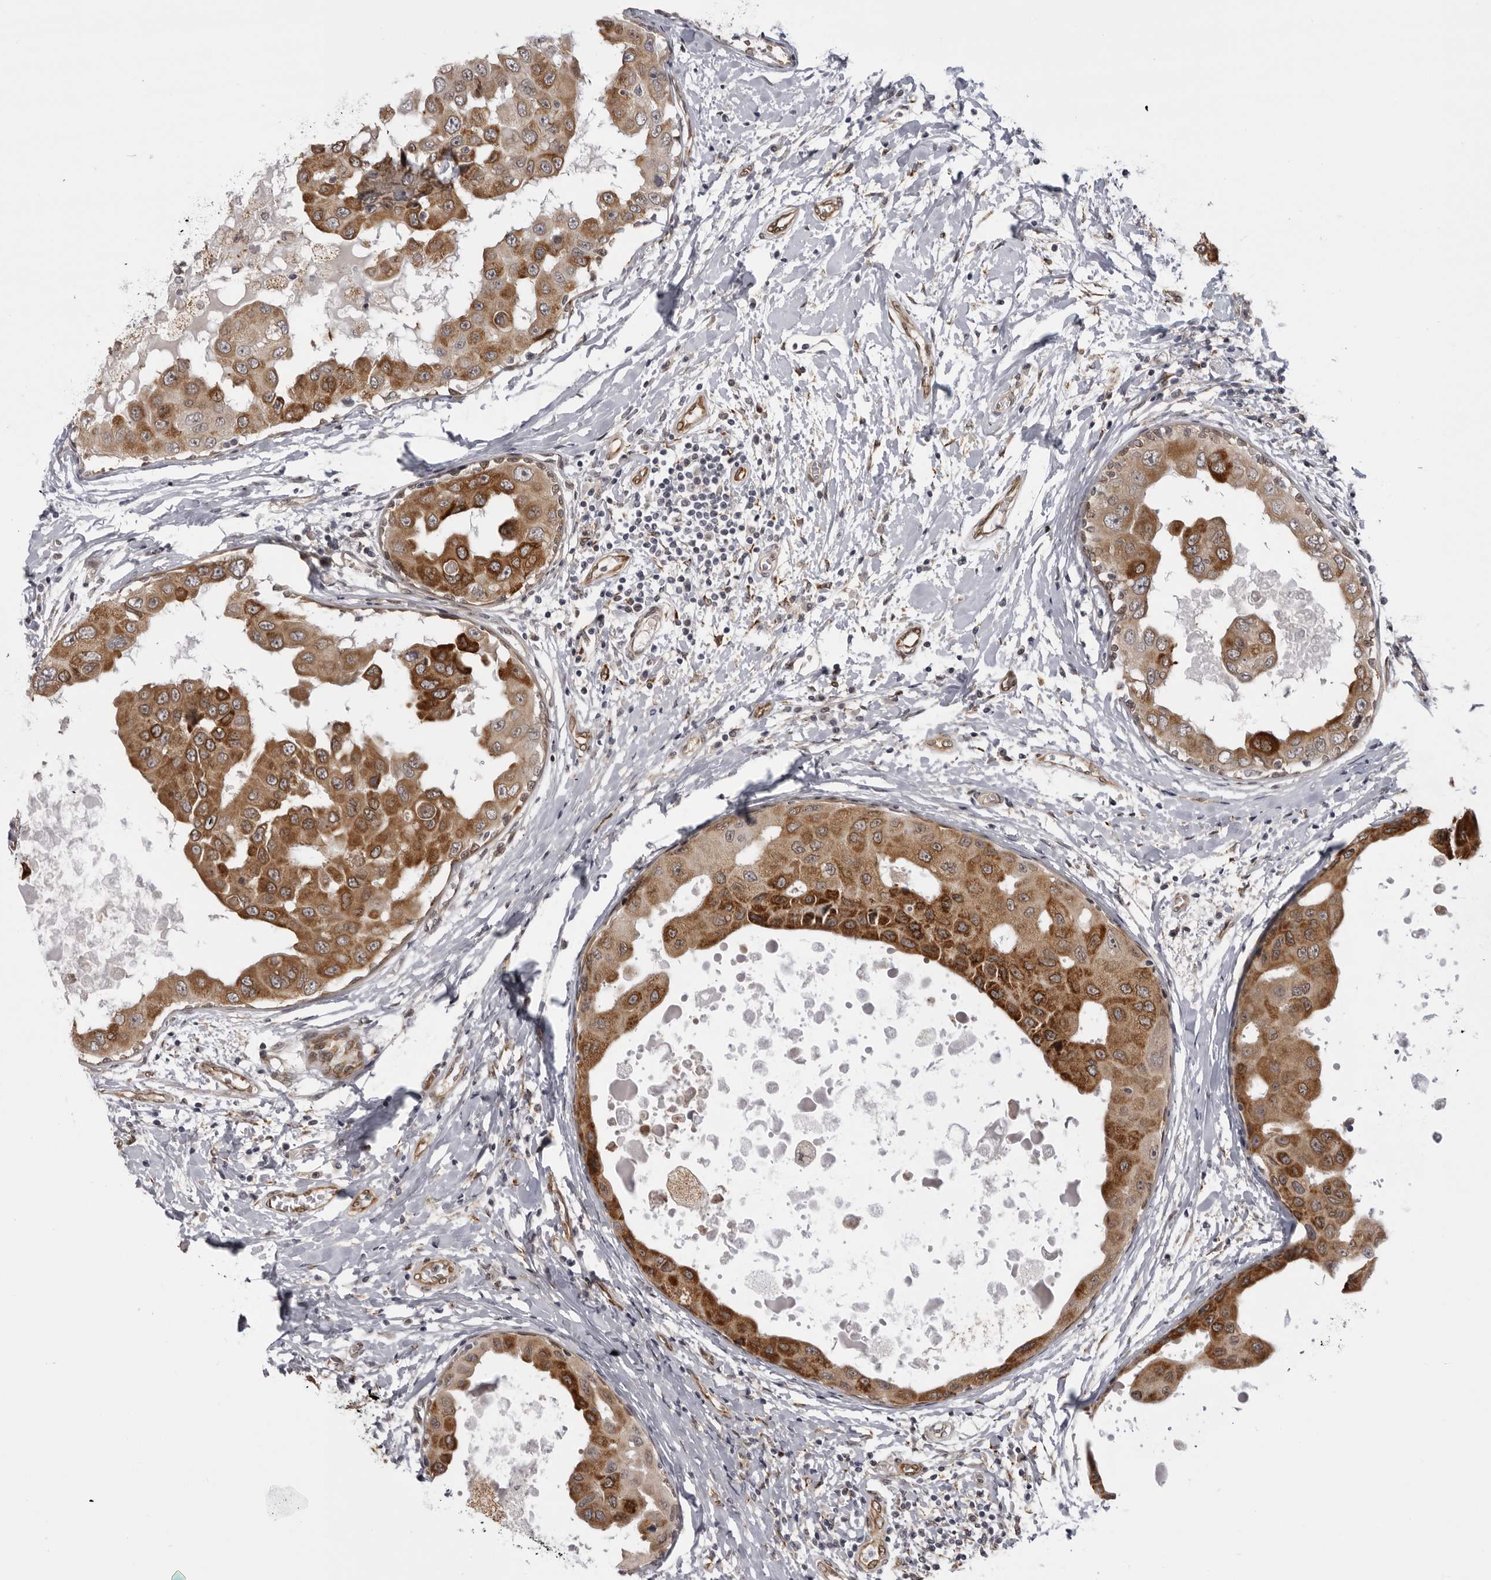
{"staining": {"intensity": "strong", "quantity": "25%-75%", "location": "cytoplasmic/membranous"}, "tissue": "breast cancer", "cell_type": "Tumor cells", "image_type": "cancer", "snomed": [{"axis": "morphology", "description": "Duct carcinoma"}, {"axis": "topography", "description": "Breast"}], "caption": "Immunohistochemistry (IHC) histopathology image of breast invasive ductal carcinoma stained for a protein (brown), which displays high levels of strong cytoplasmic/membranous expression in approximately 25%-75% of tumor cells.", "gene": "DNAH14", "patient": {"sex": "female", "age": 27}}